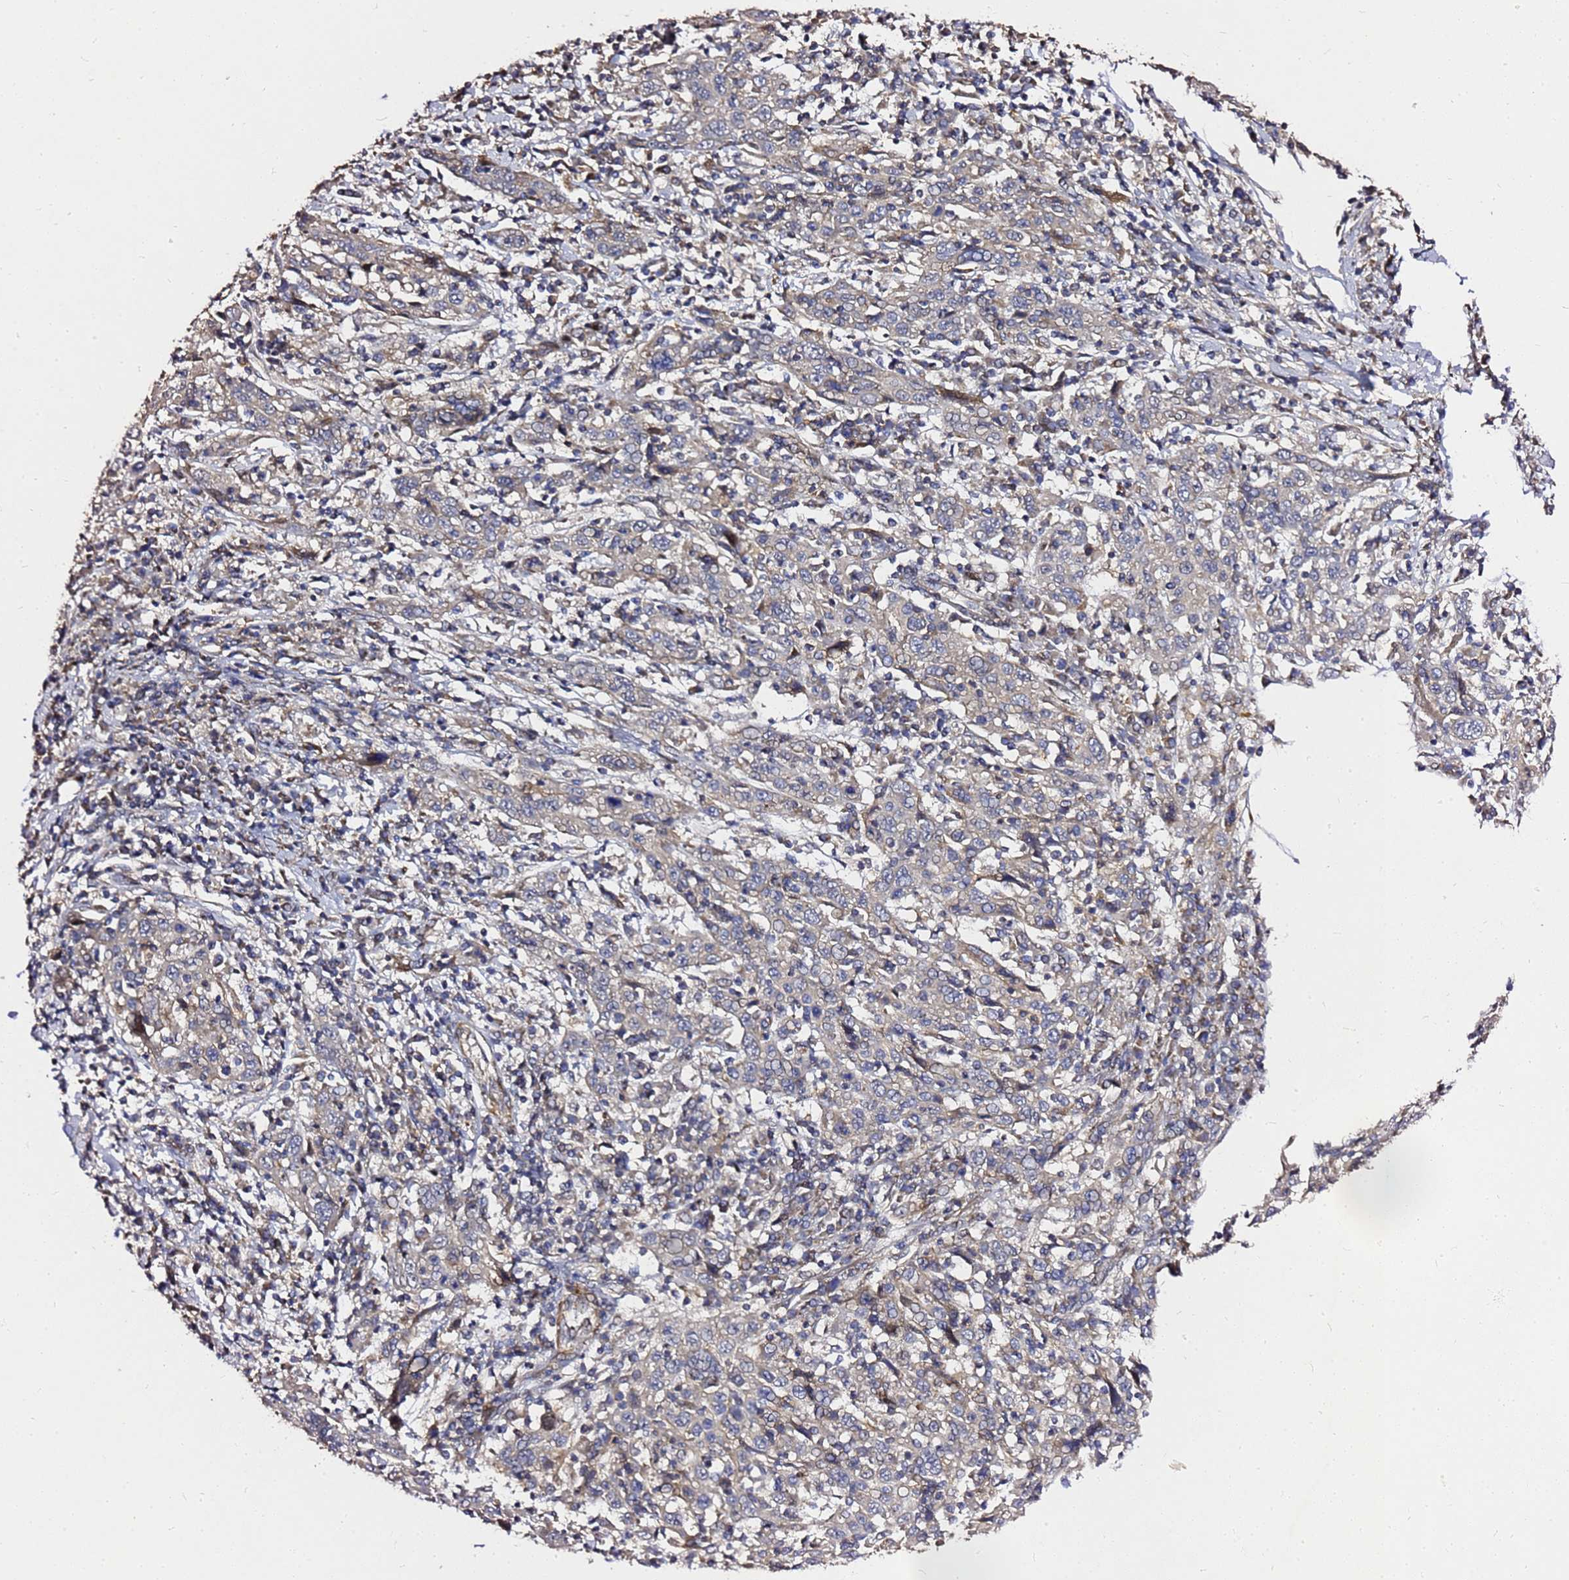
{"staining": {"intensity": "negative", "quantity": "none", "location": "none"}, "tissue": "cervical cancer", "cell_type": "Tumor cells", "image_type": "cancer", "snomed": [{"axis": "morphology", "description": "Squamous cell carcinoma, NOS"}, {"axis": "topography", "description": "Cervix"}], "caption": "Protein analysis of cervical cancer shows no significant staining in tumor cells.", "gene": "RSPRY1", "patient": {"sex": "female", "age": 46}}